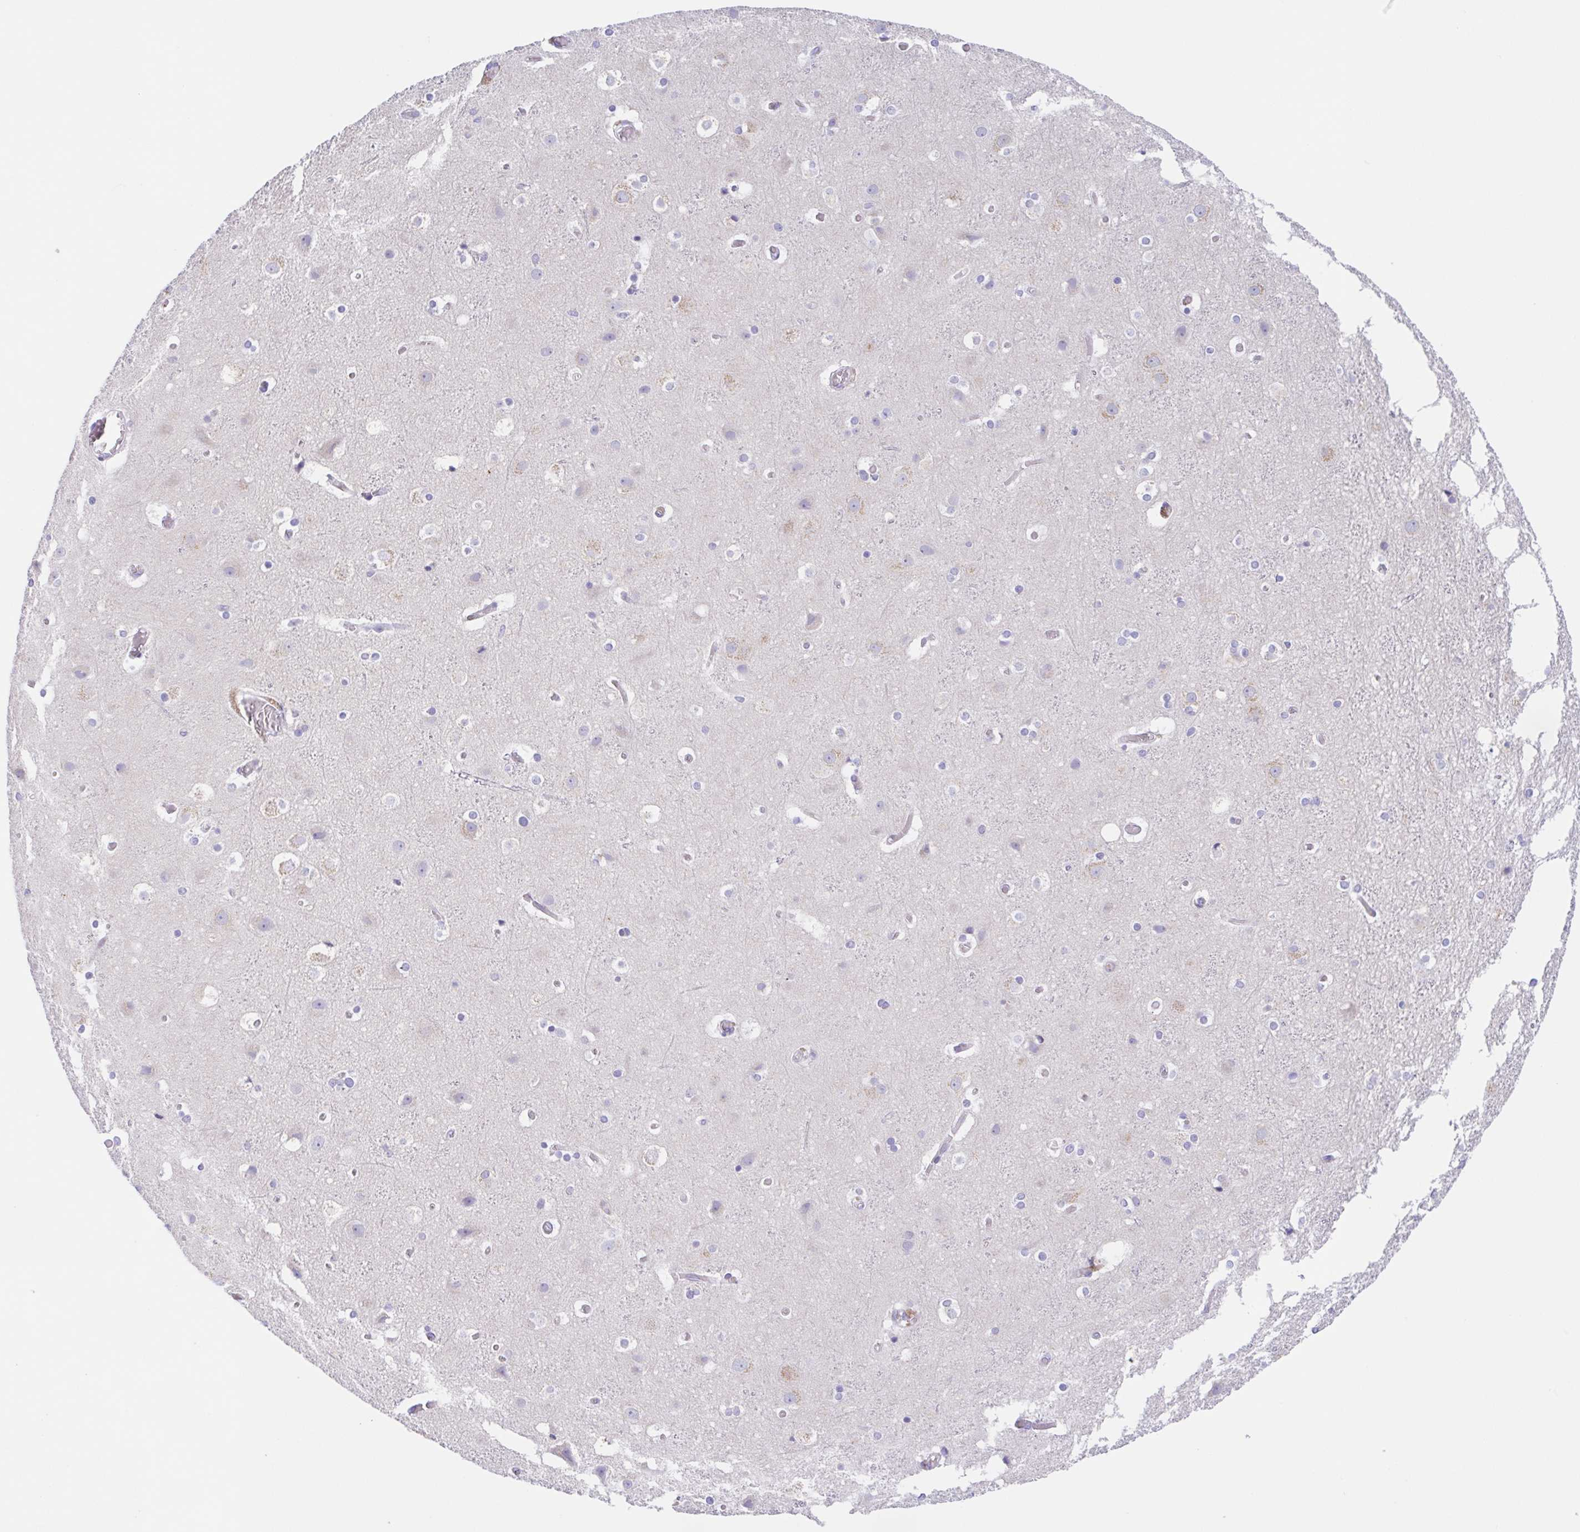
{"staining": {"intensity": "negative", "quantity": "none", "location": "none"}, "tissue": "cerebral cortex", "cell_type": "Endothelial cells", "image_type": "normal", "snomed": [{"axis": "morphology", "description": "Normal tissue, NOS"}, {"axis": "topography", "description": "Cerebral cortex"}], "caption": "Image shows no protein staining in endothelial cells of benign cerebral cortex. (Brightfield microscopy of DAB immunohistochemistry at high magnification).", "gene": "SCG3", "patient": {"sex": "female", "age": 52}}